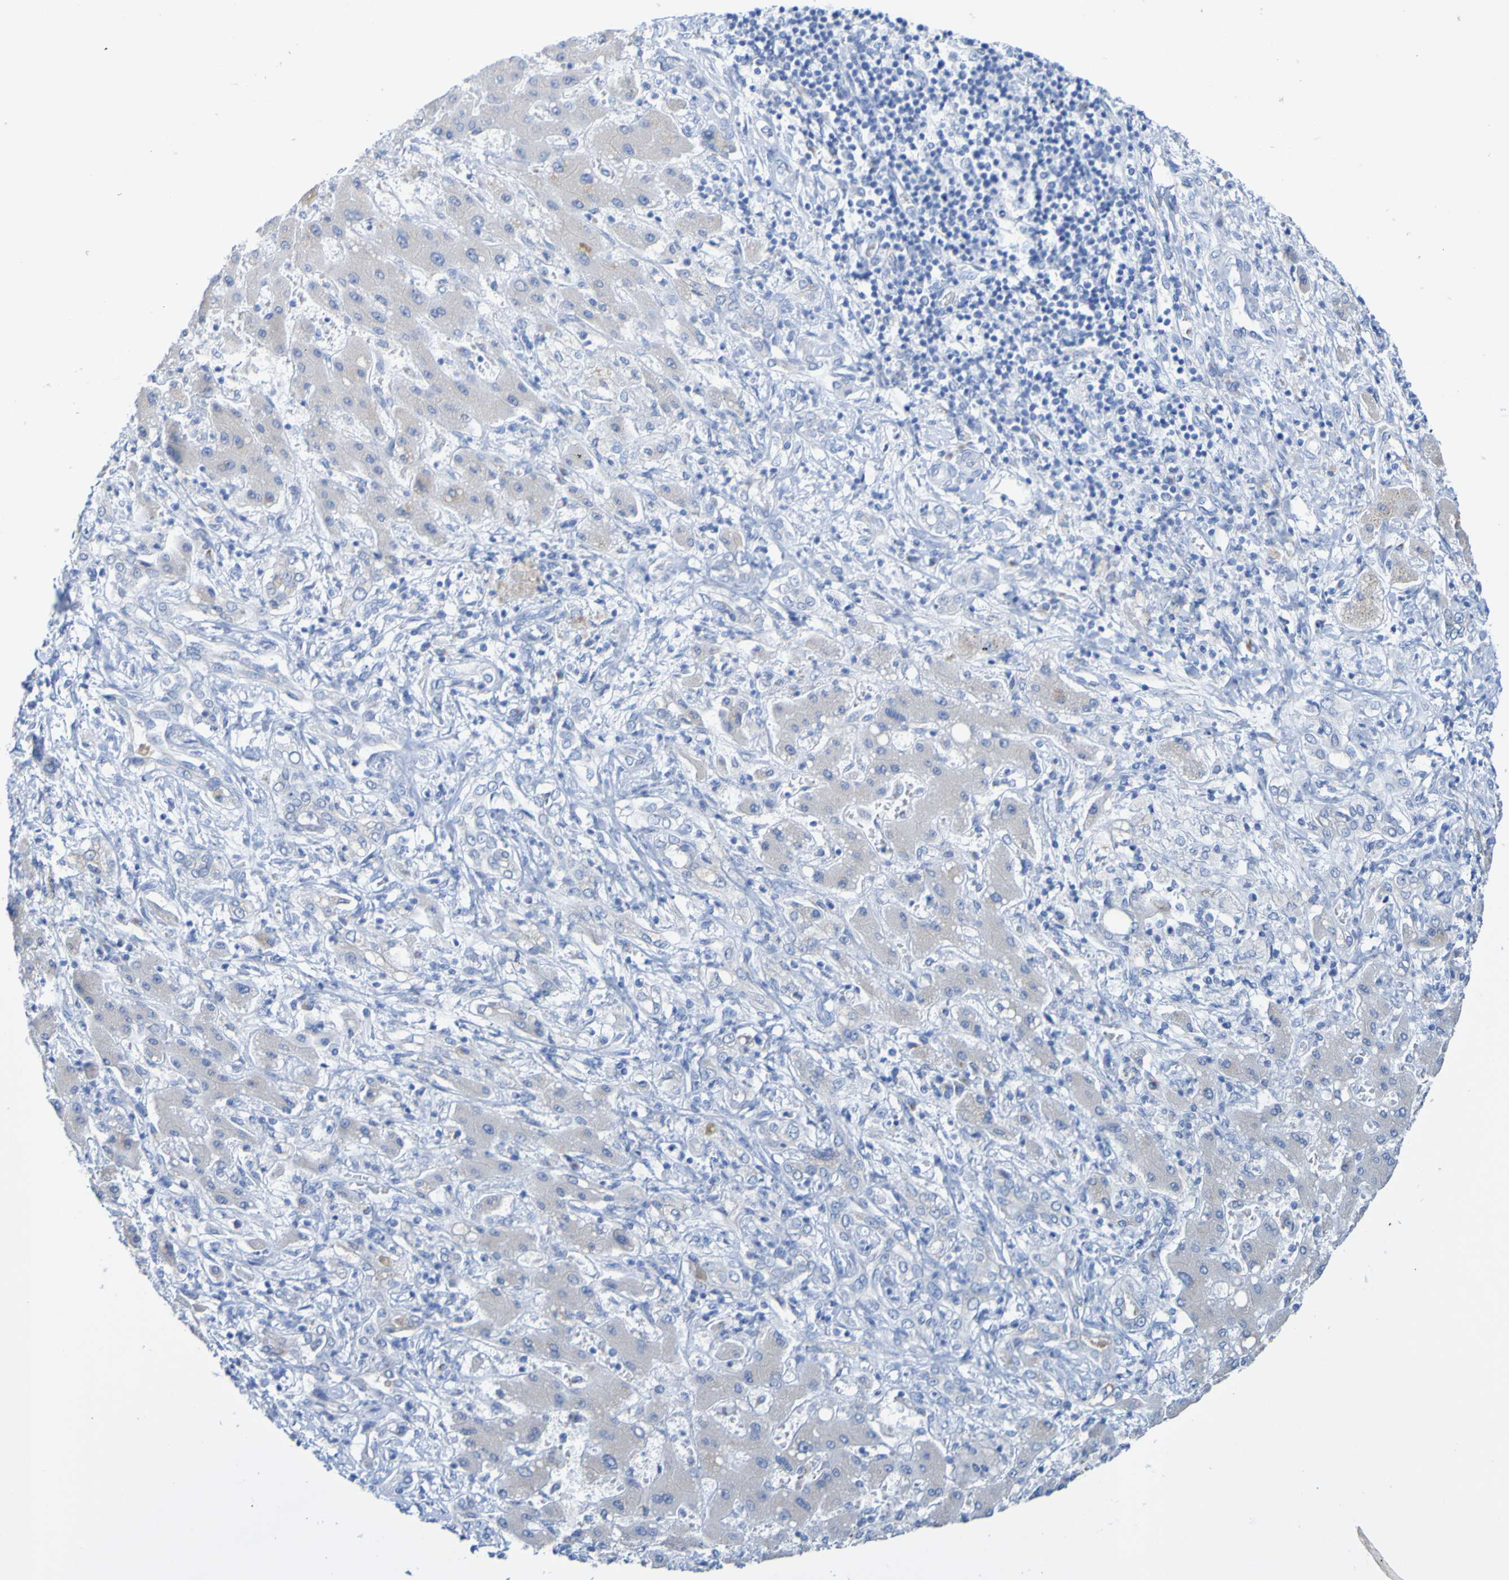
{"staining": {"intensity": "negative", "quantity": "none", "location": "none"}, "tissue": "liver cancer", "cell_type": "Tumor cells", "image_type": "cancer", "snomed": [{"axis": "morphology", "description": "Cholangiocarcinoma"}, {"axis": "topography", "description": "Liver"}], "caption": "Immunohistochemical staining of human liver cancer (cholangiocarcinoma) displays no significant positivity in tumor cells.", "gene": "ACMSD", "patient": {"sex": "male", "age": 50}}